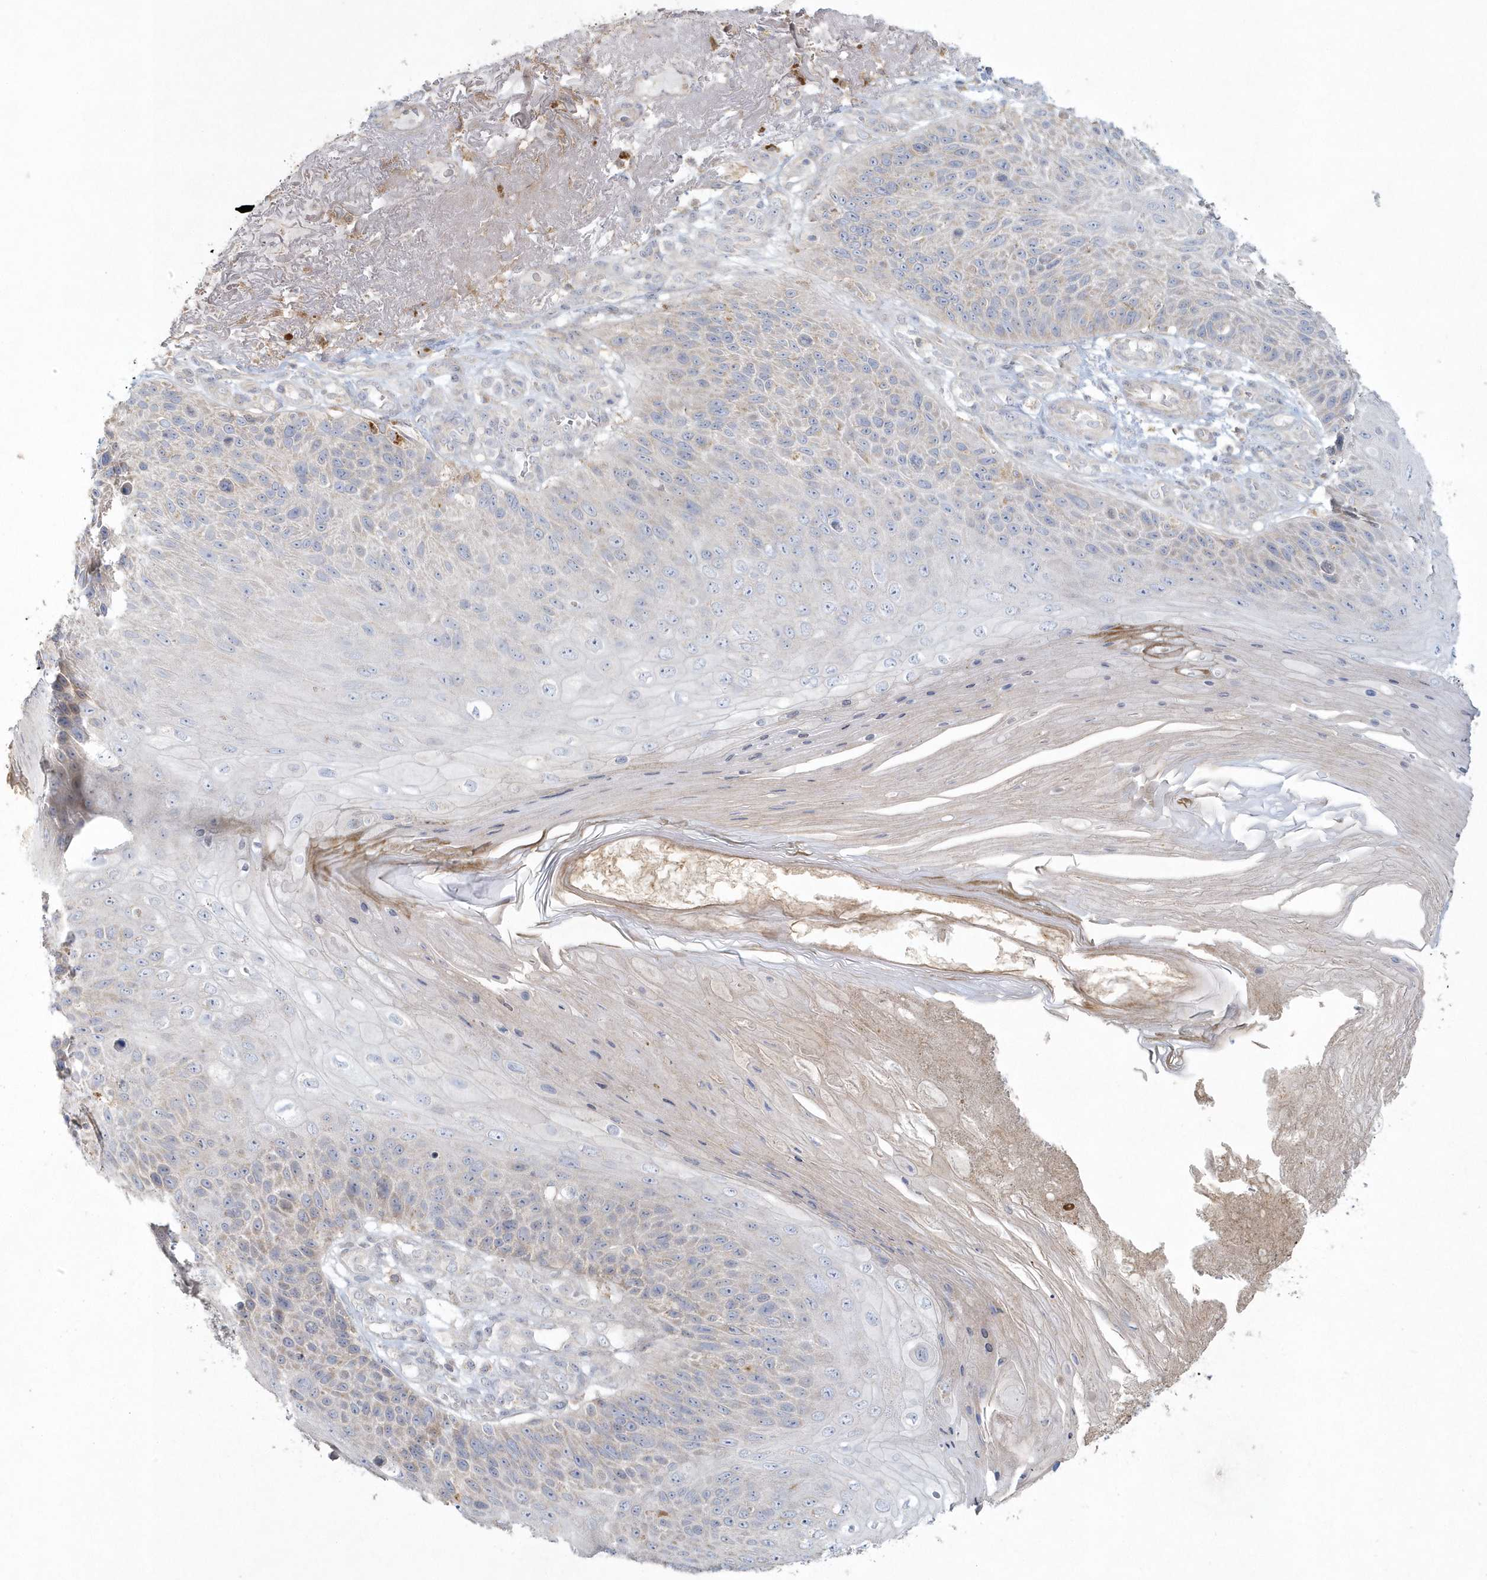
{"staining": {"intensity": "negative", "quantity": "none", "location": "none"}, "tissue": "skin cancer", "cell_type": "Tumor cells", "image_type": "cancer", "snomed": [{"axis": "morphology", "description": "Squamous cell carcinoma, NOS"}, {"axis": "topography", "description": "Skin"}], "caption": "This is a histopathology image of immunohistochemistry staining of skin cancer (squamous cell carcinoma), which shows no staining in tumor cells.", "gene": "BLTP3A", "patient": {"sex": "female", "age": 88}}